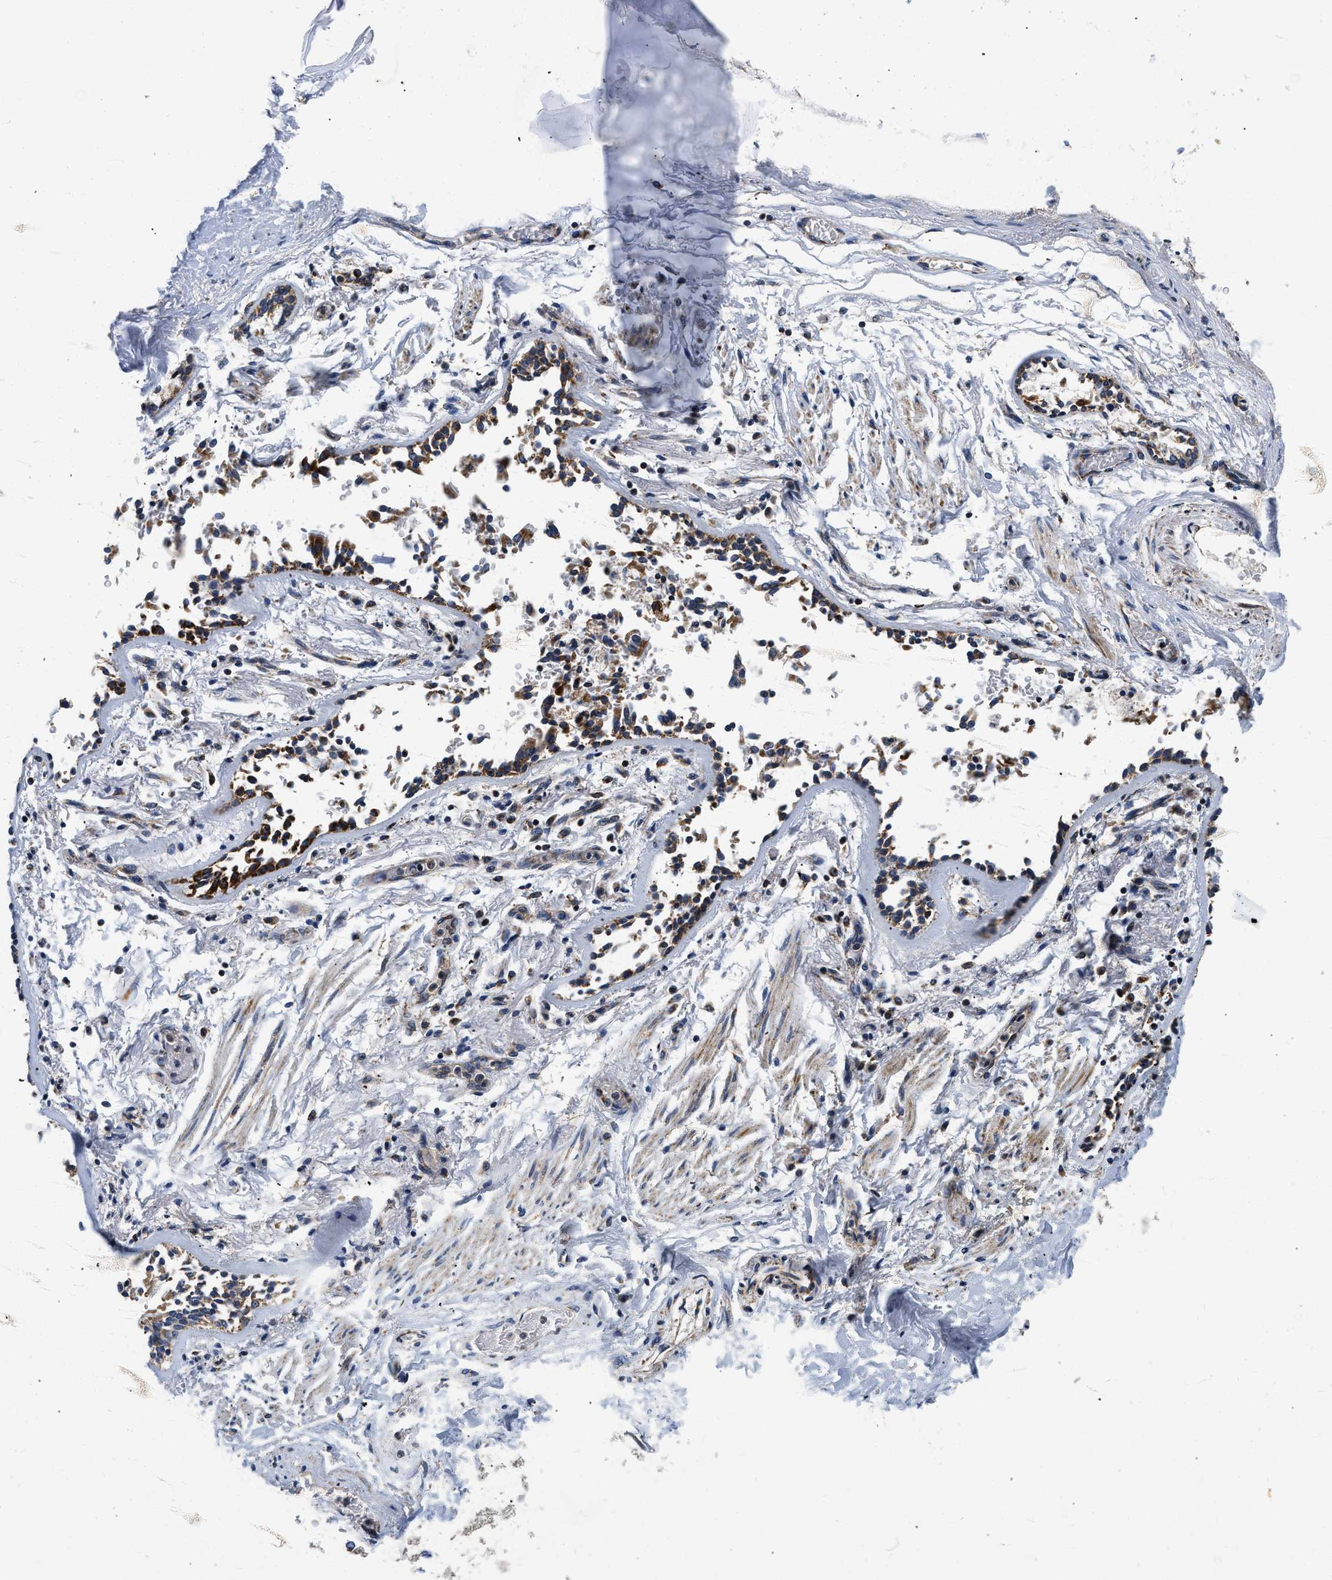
{"staining": {"intensity": "negative", "quantity": "none", "location": "none"}, "tissue": "adipose tissue", "cell_type": "Adipocytes", "image_type": "normal", "snomed": [{"axis": "morphology", "description": "Normal tissue, NOS"}, {"axis": "topography", "description": "Cartilage tissue"}, {"axis": "topography", "description": "Lung"}], "caption": "DAB (3,3'-diaminobenzidine) immunohistochemical staining of normal human adipose tissue demonstrates no significant staining in adipocytes. The staining is performed using DAB brown chromogen with nuclei counter-stained in using hematoxylin.", "gene": "PDP1", "patient": {"sex": "female", "age": 77}}